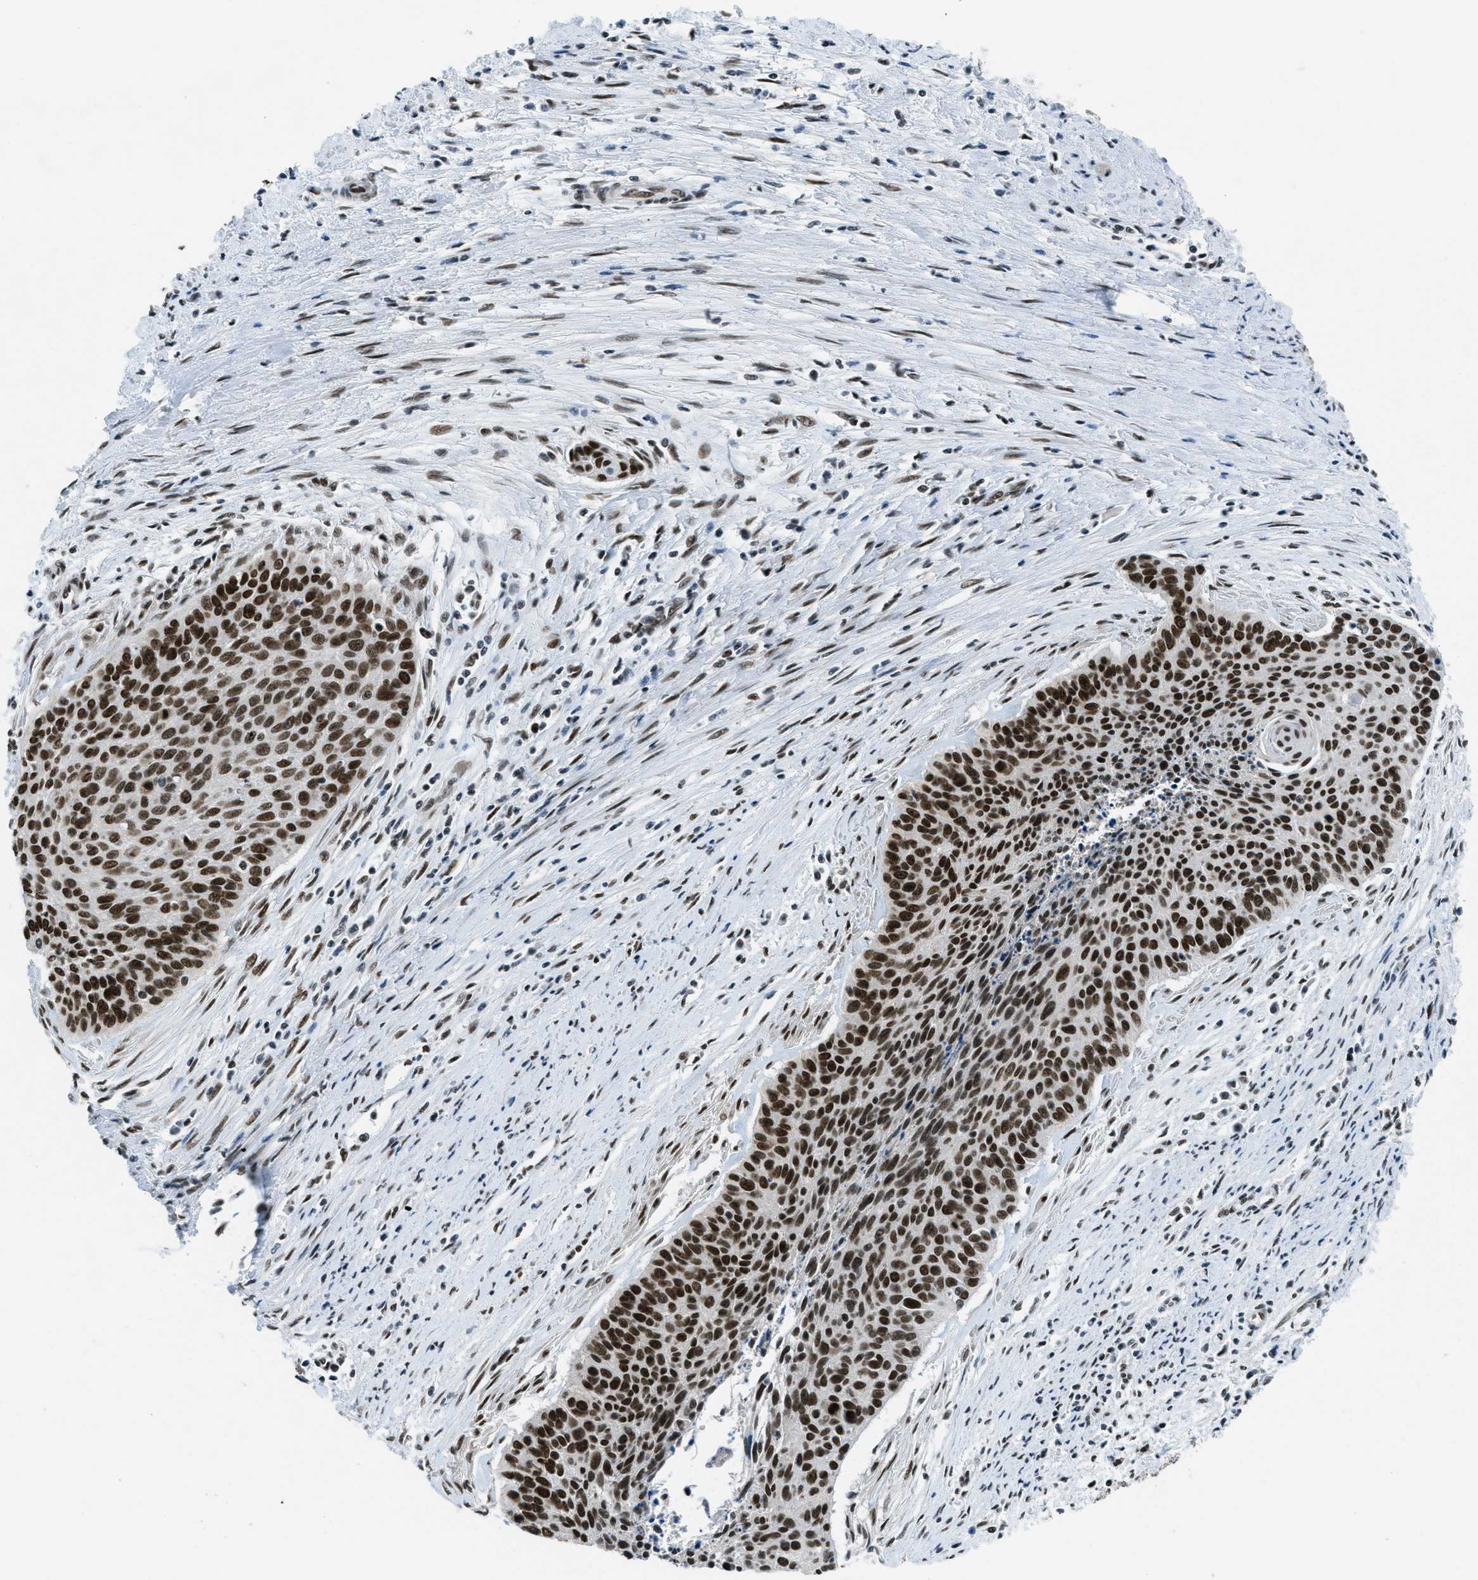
{"staining": {"intensity": "strong", "quantity": ">75%", "location": "nuclear"}, "tissue": "cervical cancer", "cell_type": "Tumor cells", "image_type": "cancer", "snomed": [{"axis": "morphology", "description": "Squamous cell carcinoma, NOS"}, {"axis": "topography", "description": "Cervix"}], "caption": "Tumor cells exhibit high levels of strong nuclear positivity in approximately >75% of cells in cervical cancer (squamous cell carcinoma).", "gene": "GATAD2B", "patient": {"sex": "female", "age": 55}}